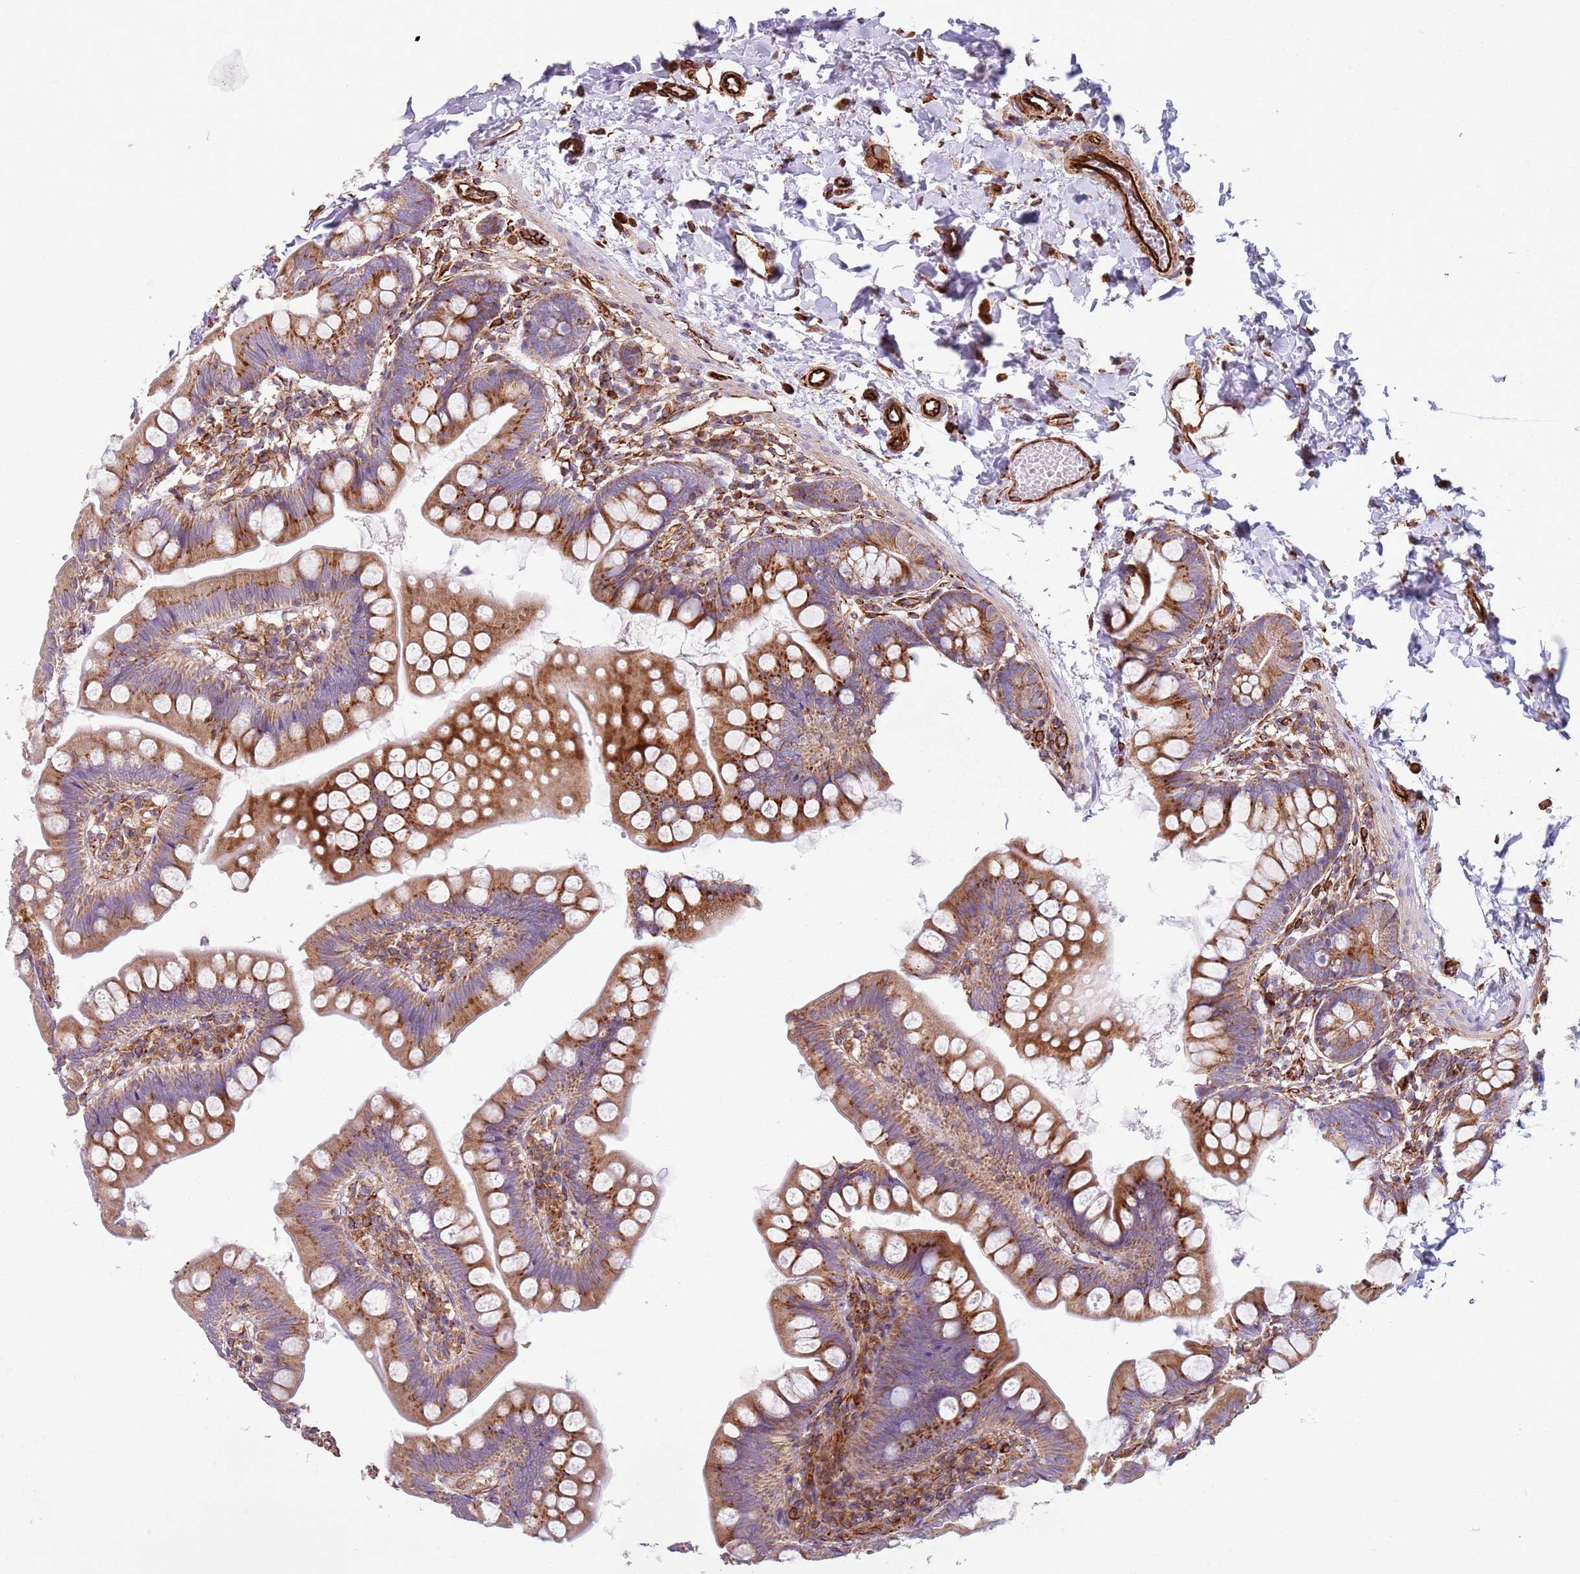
{"staining": {"intensity": "strong", "quantity": ">75%", "location": "cytoplasmic/membranous"}, "tissue": "small intestine", "cell_type": "Glandular cells", "image_type": "normal", "snomed": [{"axis": "morphology", "description": "Normal tissue, NOS"}, {"axis": "topography", "description": "Small intestine"}], "caption": "High-magnification brightfield microscopy of normal small intestine stained with DAB (brown) and counterstained with hematoxylin (blue). glandular cells exhibit strong cytoplasmic/membranous expression is seen in approximately>75% of cells. The staining was performed using DAB (3,3'-diaminobenzidine), with brown indicating positive protein expression. Nuclei are stained blue with hematoxylin.", "gene": "SNAPIN", "patient": {"sex": "male", "age": 7}}